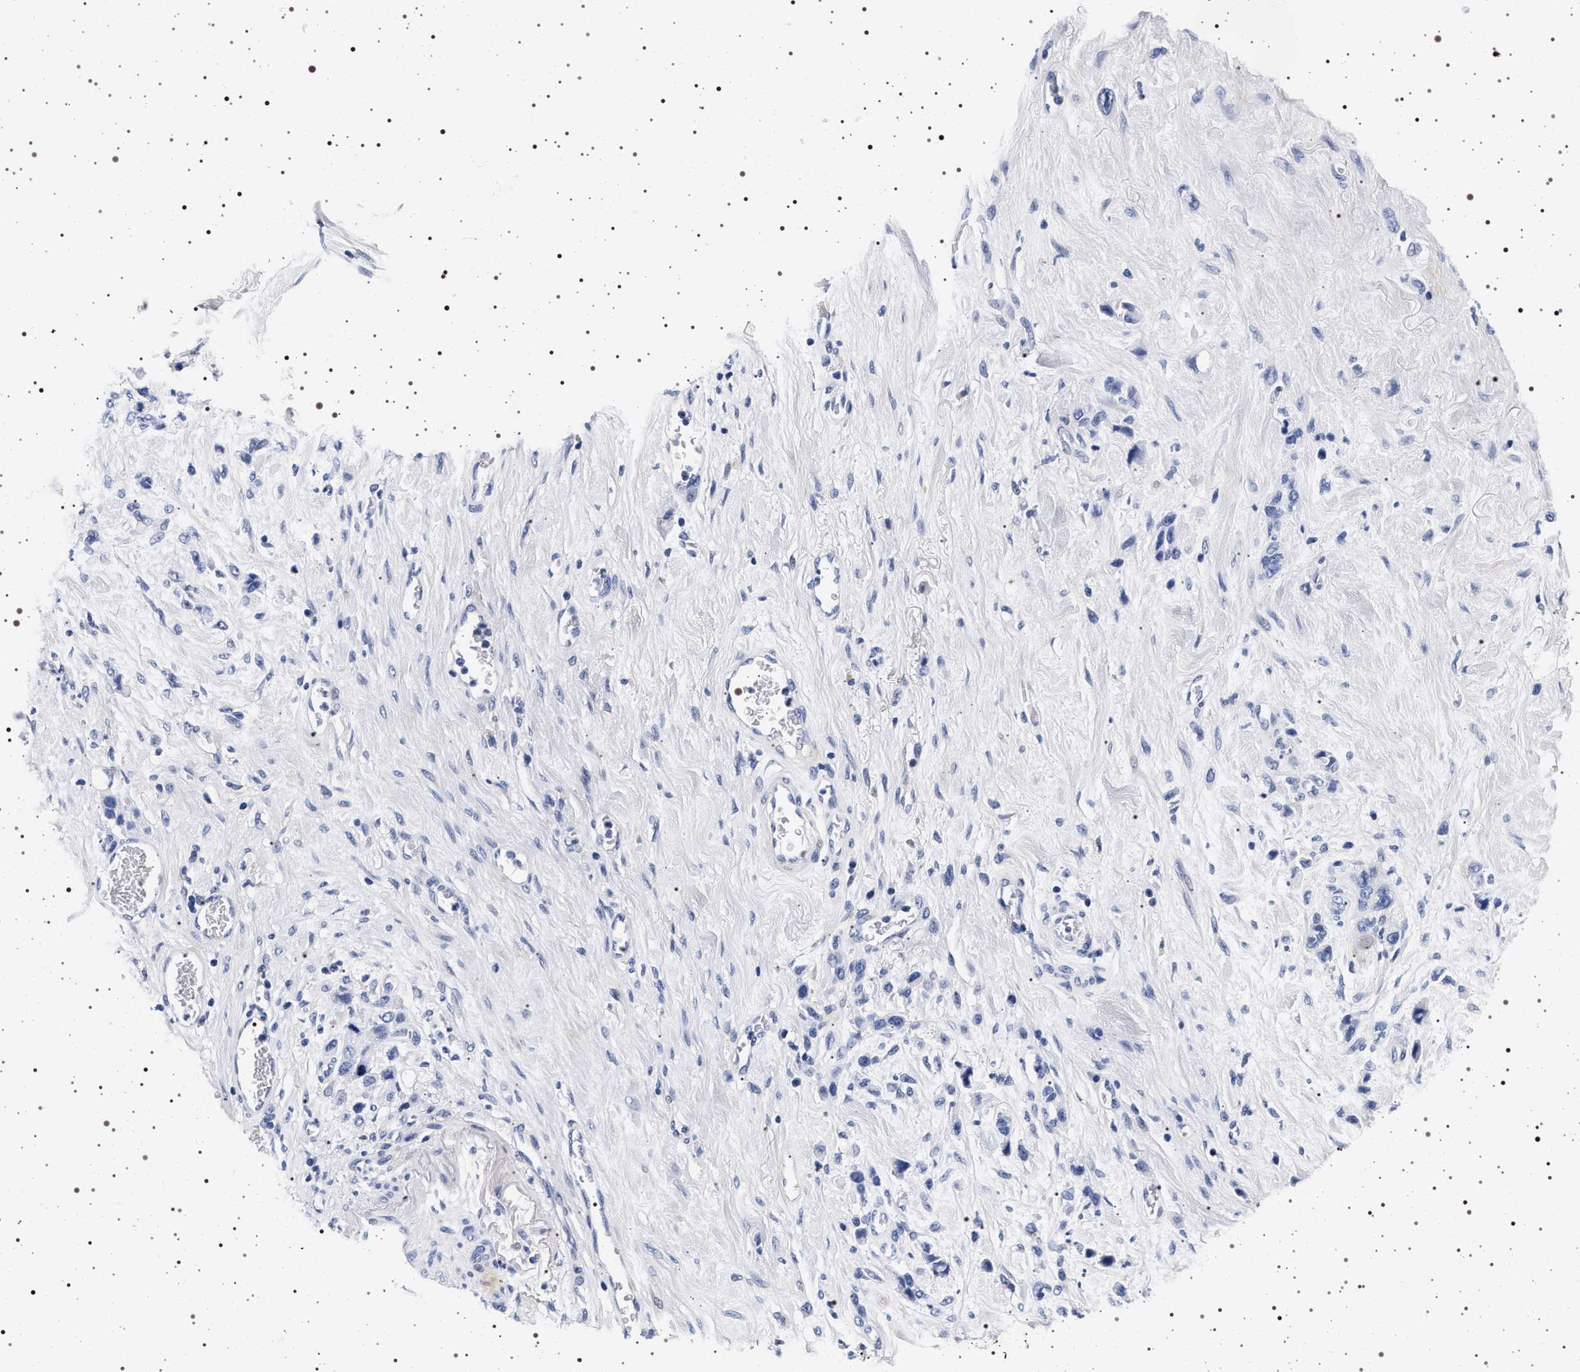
{"staining": {"intensity": "negative", "quantity": "none", "location": "none"}, "tissue": "stomach cancer", "cell_type": "Tumor cells", "image_type": "cancer", "snomed": [{"axis": "morphology", "description": "Normal tissue, NOS"}, {"axis": "morphology", "description": "Adenocarcinoma, NOS"}, {"axis": "morphology", "description": "Adenocarcinoma, High grade"}, {"axis": "topography", "description": "Stomach, upper"}, {"axis": "topography", "description": "Stomach"}], "caption": "This histopathology image is of stomach cancer stained with immunohistochemistry (IHC) to label a protein in brown with the nuclei are counter-stained blue. There is no staining in tumor cells.", "gene": "MAPK10", "patient": {"sex": "female", "age": 65}}